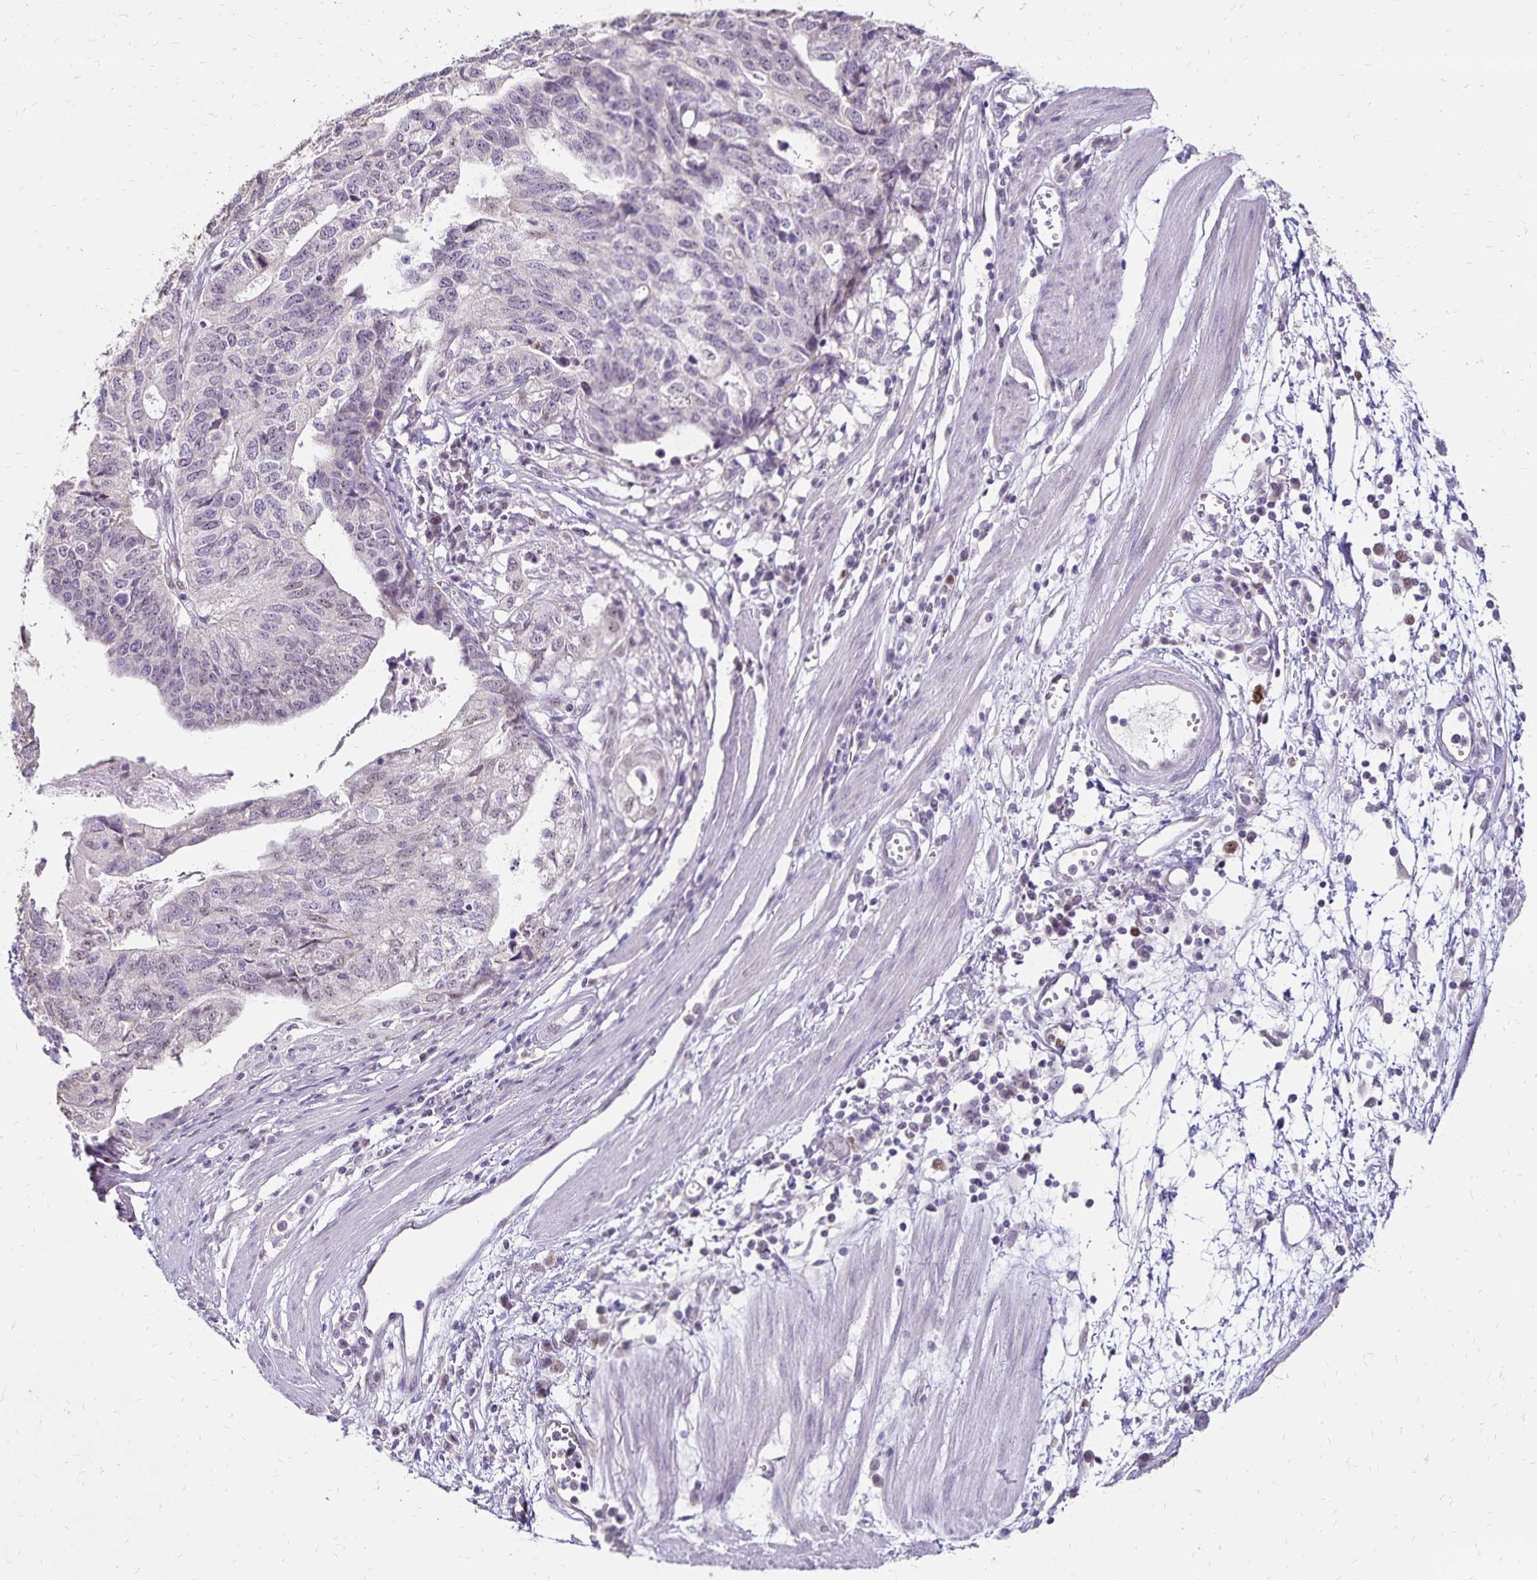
{"staining": {"intensity": "negative", "quantity": "none", "location": "none"}, "tissue": "stomach cancer", "cell_type": "Tumor cells", "image_type": "cancer", "snomed": [{"axis": "morphology", "description": "Adenocarcinoma, NOS"}, {"axis": "topography", "description": "Stomach, upper"}], "caption": "Immunohistochemistry (IHC) histopathology image of human stomach cancer stained for a protein (brown), which demonstrates no staining in tumor cells.", "gene": "POLB", "patient": {"sex": "female", "age": 67}}